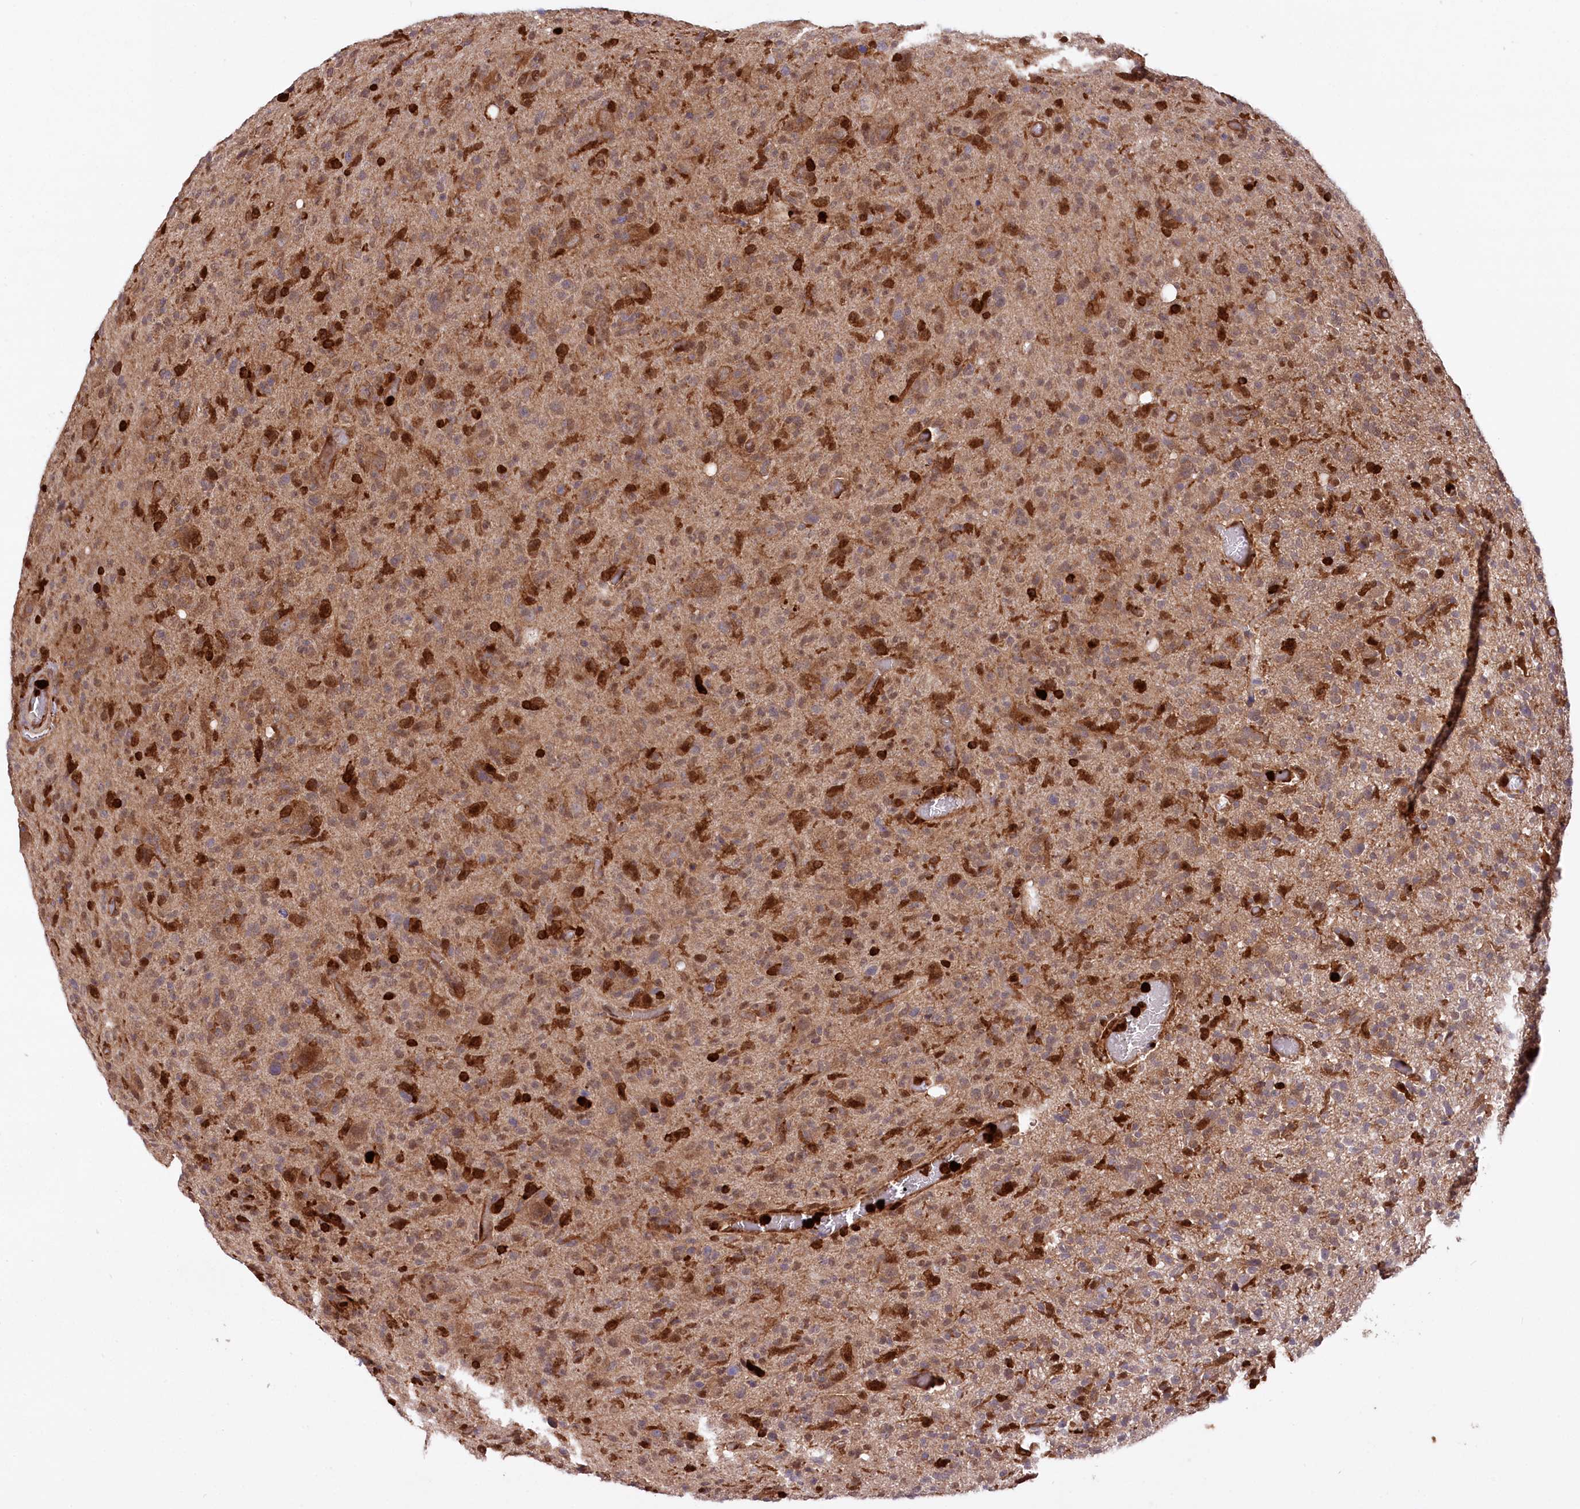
{"staining": {"intensity": "moderate", "quantity": "25%-75%", "location": "cytoplasmic/membranous"}, "tissue": "glioma", "cell_type": "Tumor cells", "image_type": "cancer", "snomed": [{"axis": "morphology", "description": "Glioma, malignant, High grade"}, {"axis": "topography", "description": "Brain"}], "caption": "Moderate cytoplasmic/membranous staining for a protein is seen in about 25%-75% of tumor cells of malignant glioma (high-grade) using IHC.", "gene": "LSG1", "patient": {"sex": "female", "age": 57}}